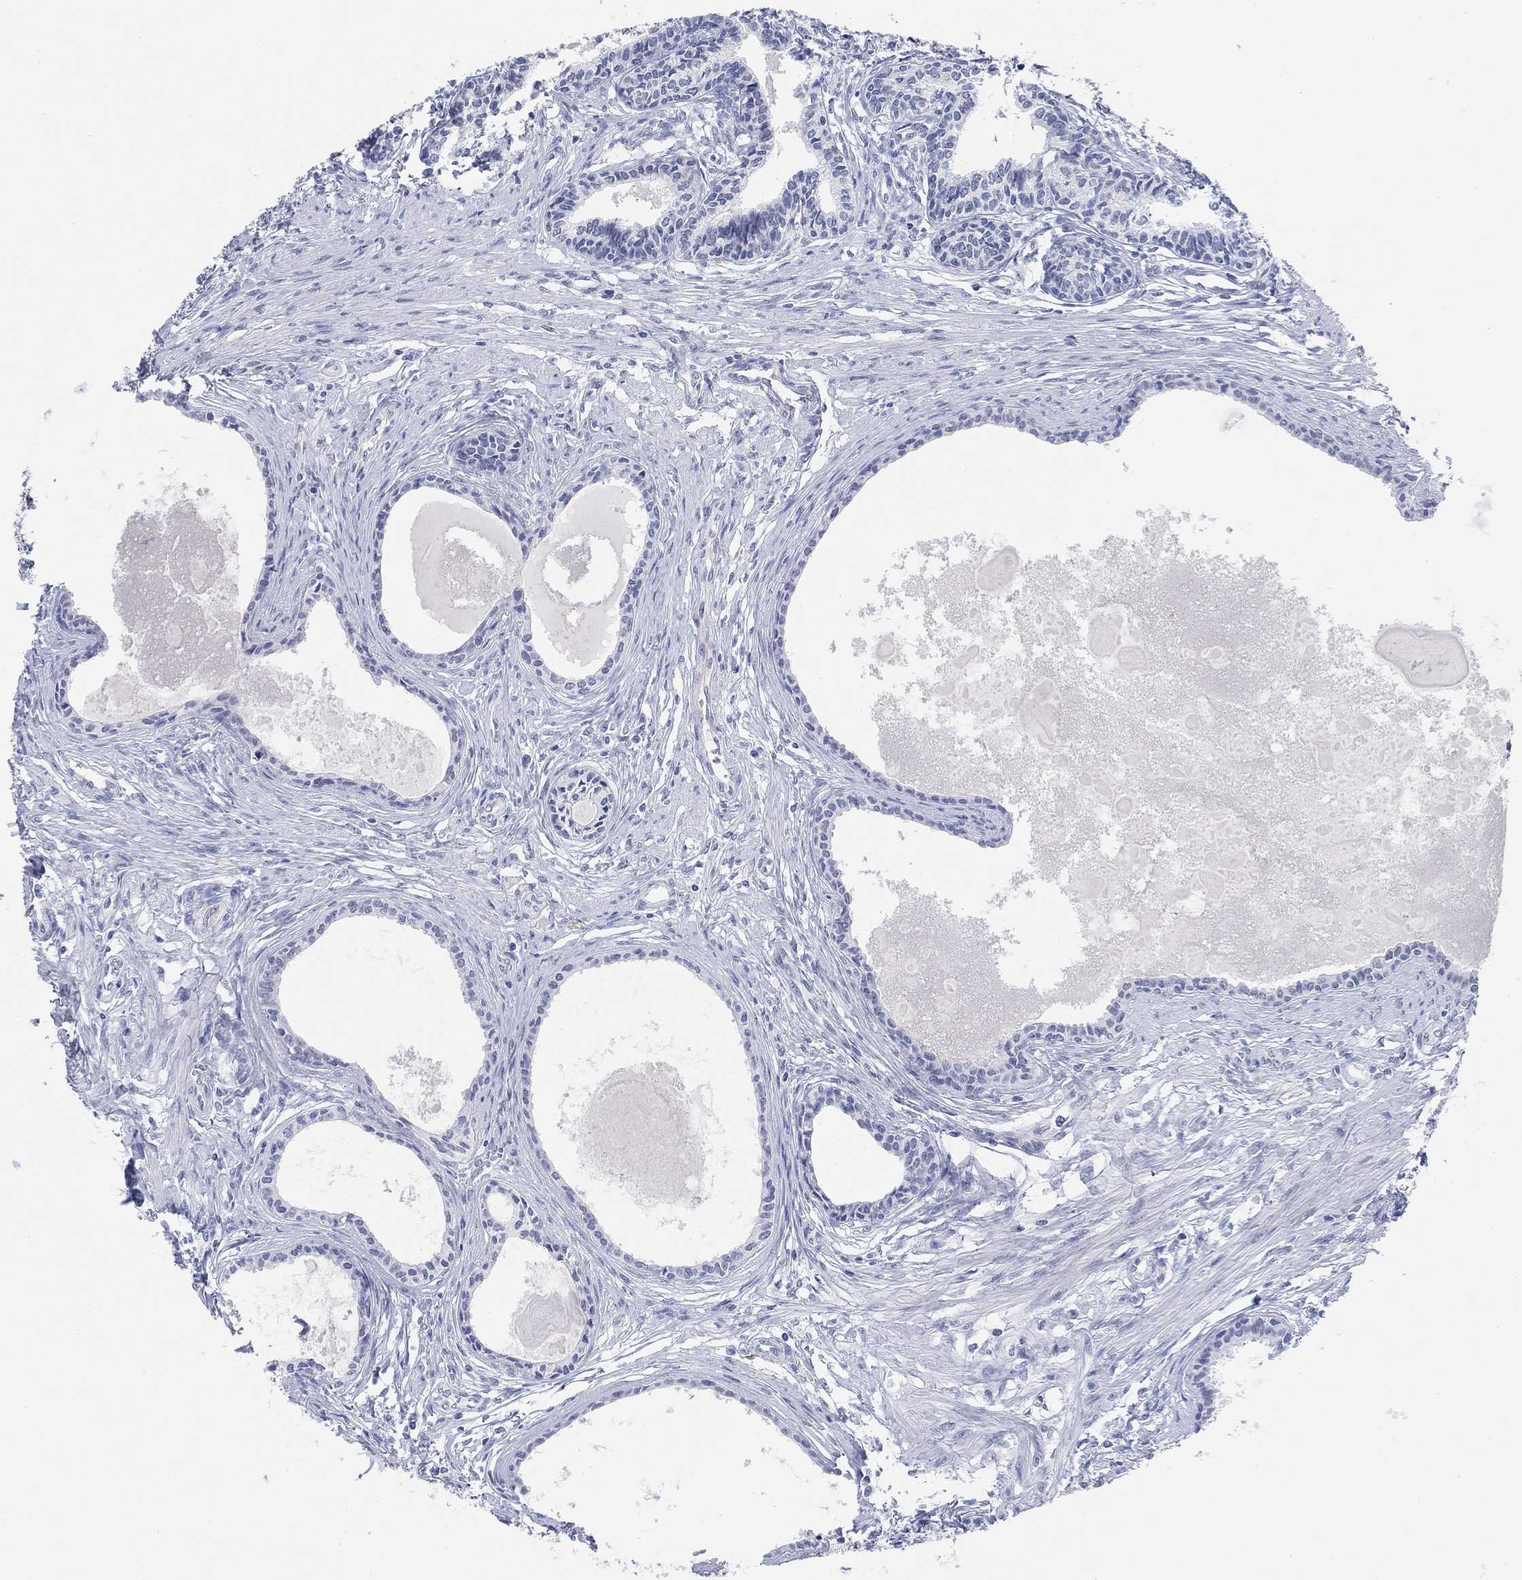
{"staining": {"intensity": "negative", "quantity": "none", "location": "none"}, "tissue": "prostate", "cell_type": "Glandular cells", "image_type": "normal", "snomed": [{"axis": "morphology", "description": "Normal tissue, NOS"}, {"axis": "topography", "description": "Prostate"}], "caption": "IHC micrograph of normal prostate: prostate stained with DAB (3,3'-diaminobenzidine) reveals no significant protein staining in glandular cells.", "gene": "PAX6", "patient": {"sex": "male", "age": 60}}